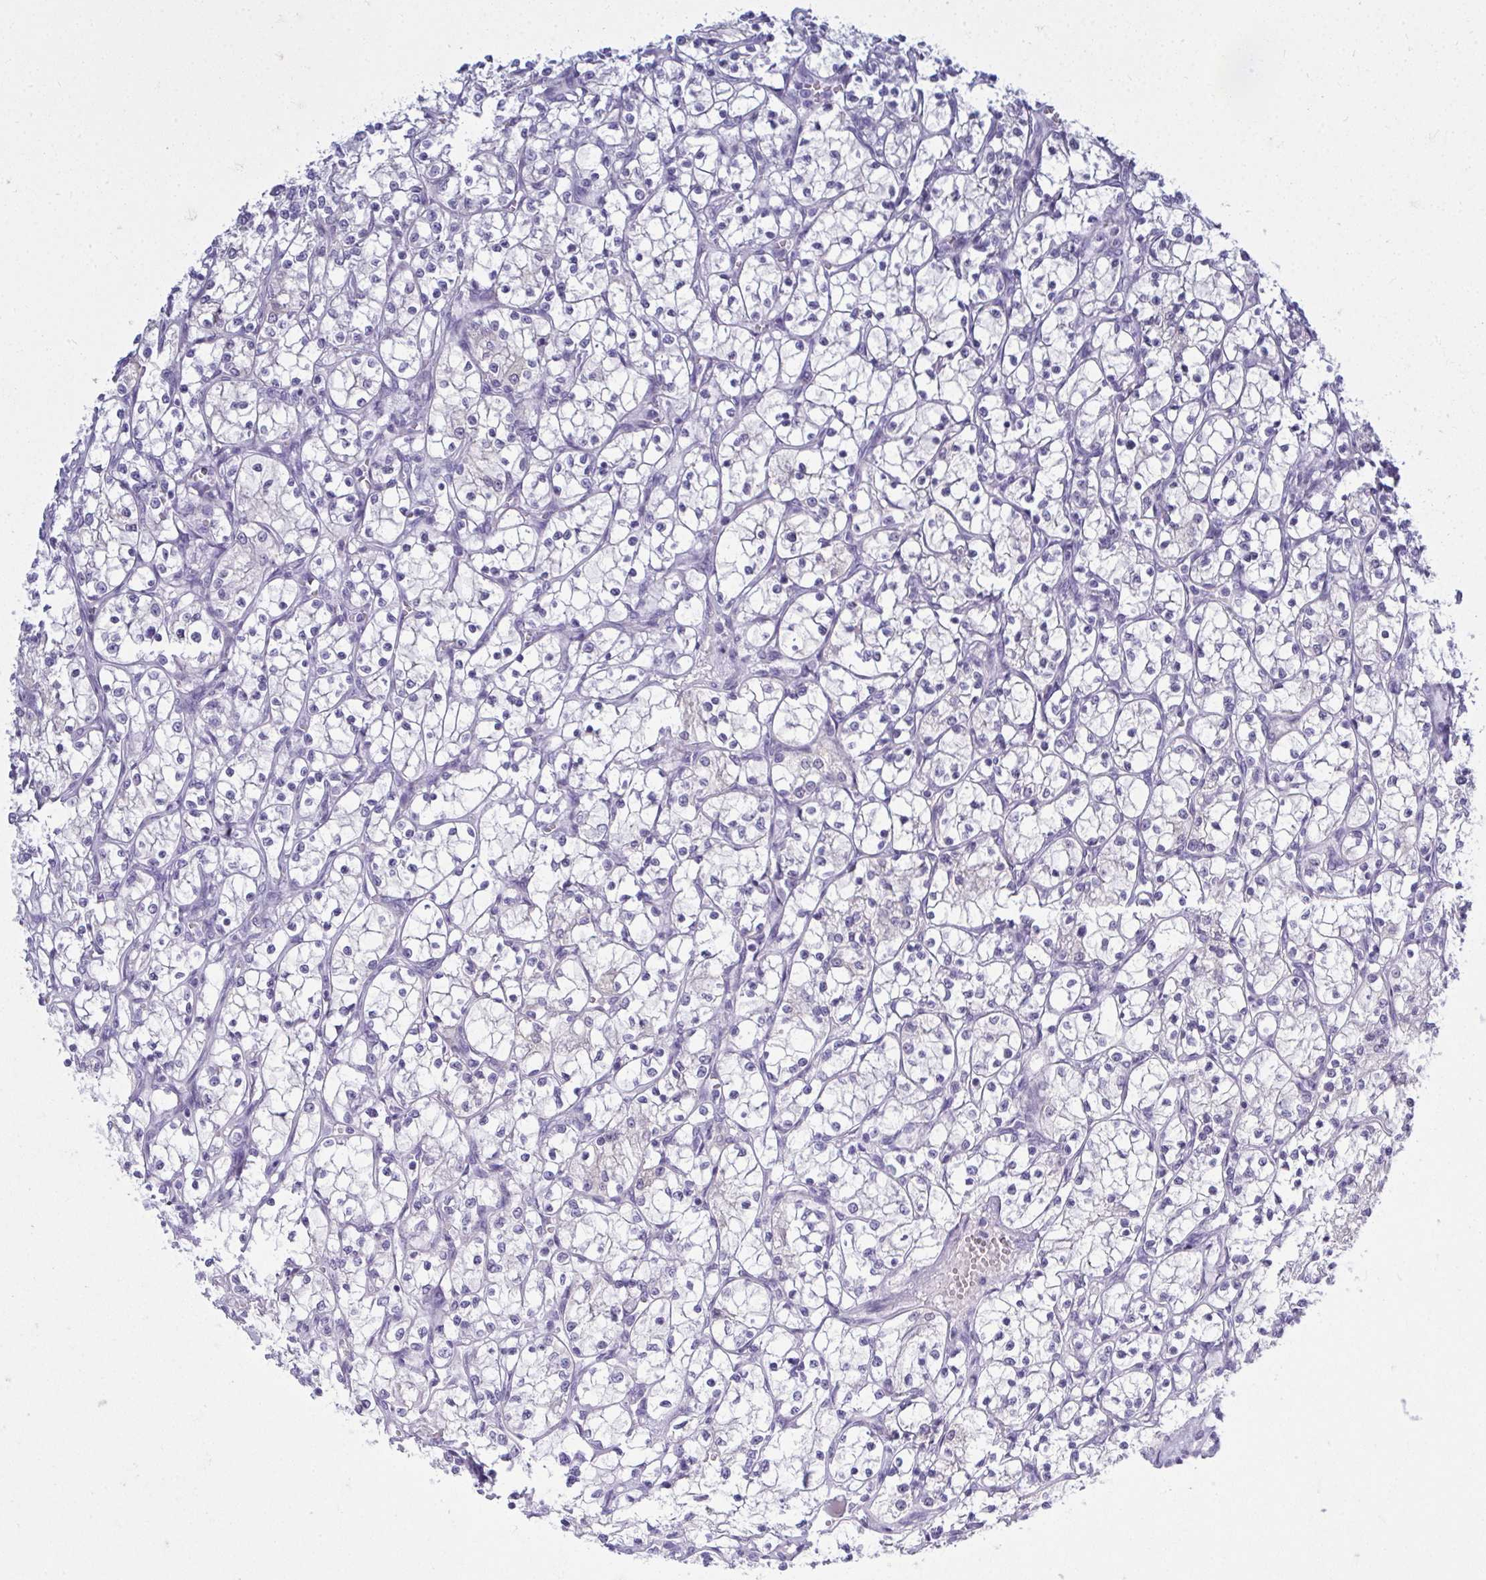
{"staining": {"intensity": "negative", "quantity": "none", "location": "none"}, "tissue": "renal cancer", "cell_type": "Tumor cells", "image_type": "cancer", "snomed": [{"axis": "morphology", "description": "Adenocarcinoma, NOS"}, {"axis": "topography", "description": "Kidney"}], "caption": "A histopathology image of human renal cancer (adenocarcinoma) is negative for staining in tumor cells. The staining is performed using DAB (3,3'-diaminobenzidine) brown chromogen with nuclei counter-stained in using hematoxylin.", "gene": "QDPR", "patient": {"sex": "female", "age": 69}}